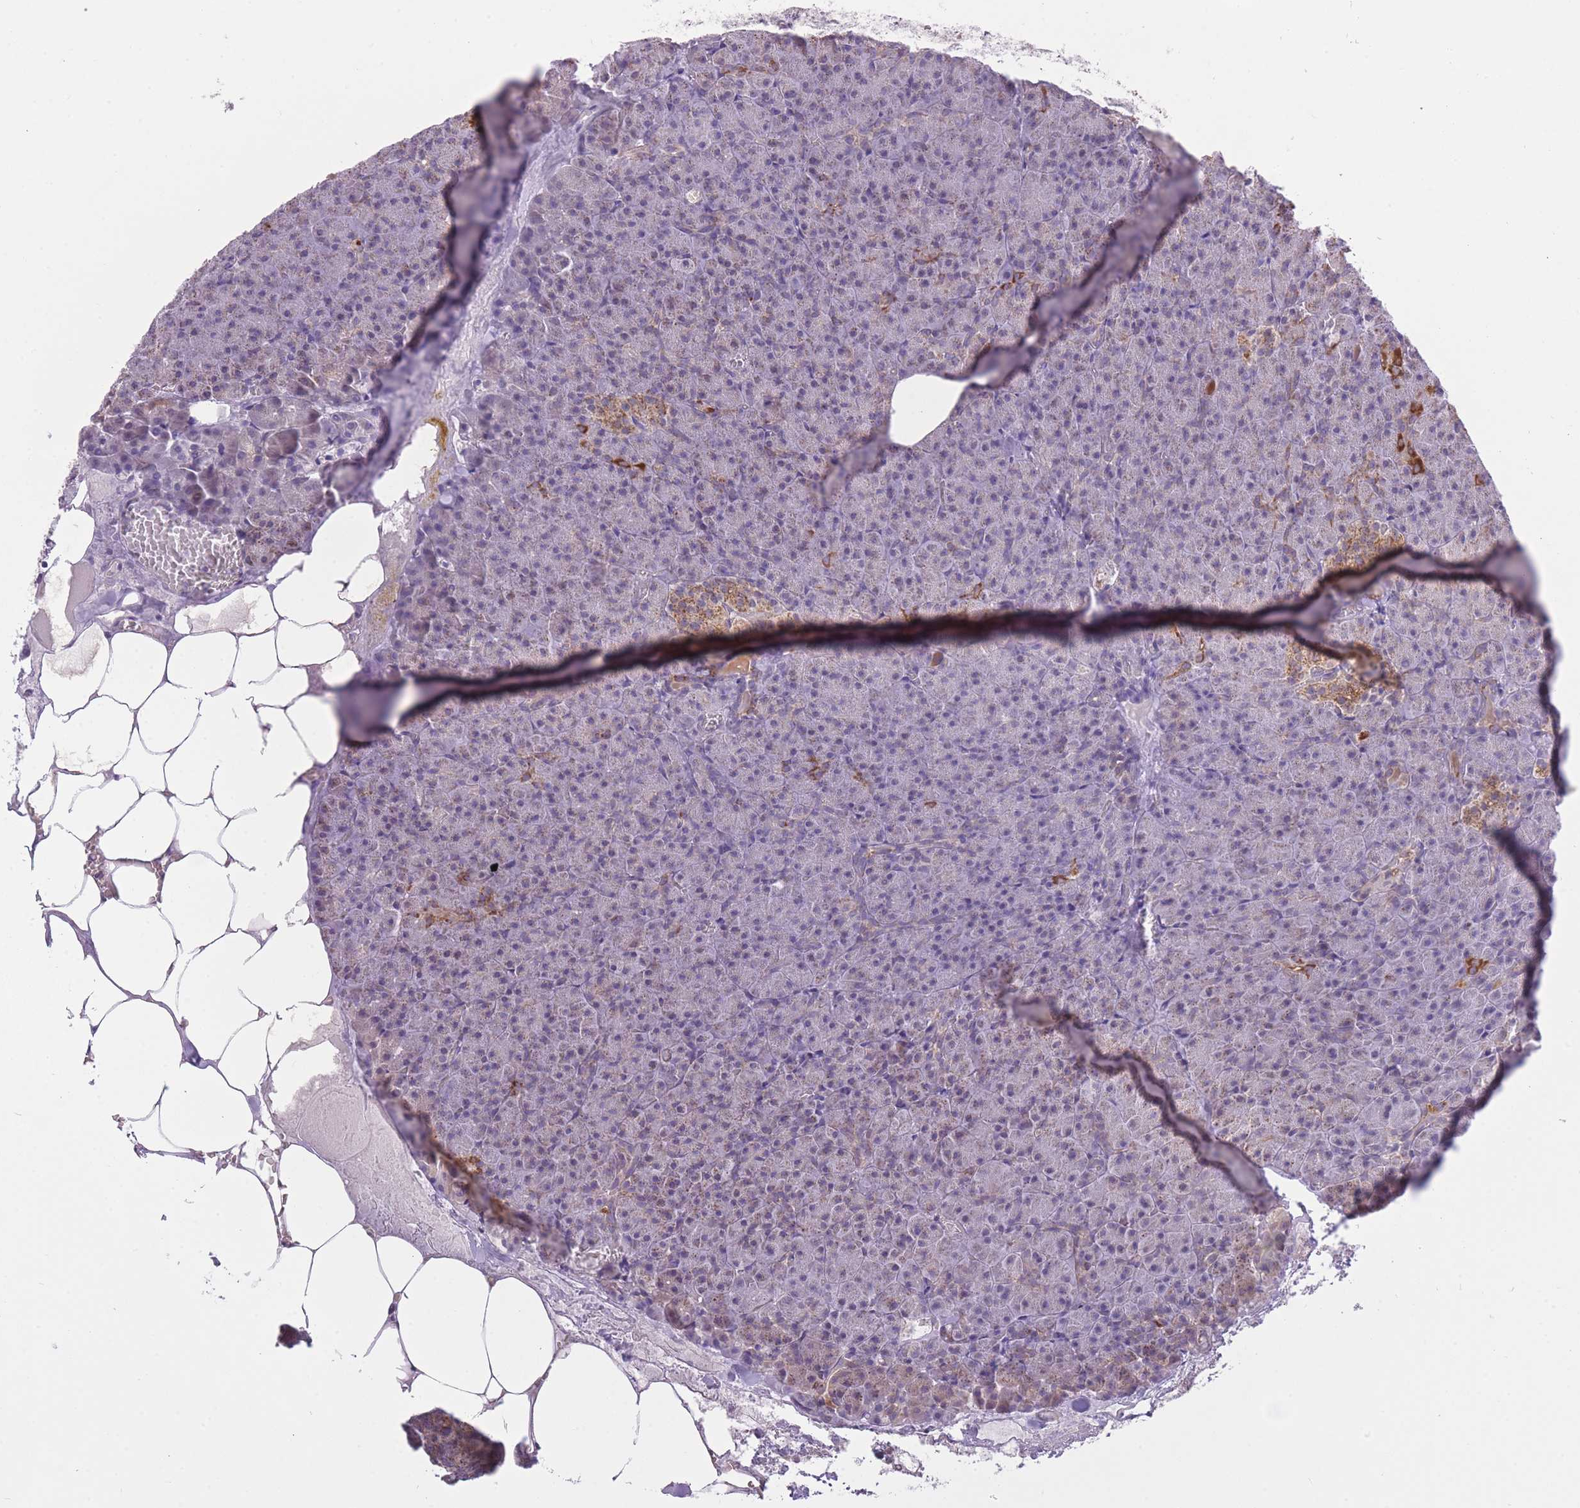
{"staining": {"intensity": "moderate", "quantity": "25%-75%", "location": "cytoplasmic/membranous"}, "tissue": "pancreas", "cell_type": "Exocrine glandular cells", "image_type": "normal", "snomed": [{"axis": "morphology", "description": "Normal tissue, NOS"}, {"axis": "topography", "description": "Pancreas"}], "caption": "Protein staining demonstrates moderate cytoplasmic/membranous positivity in about 25%-75% of exocrine glandular cells in benign pancreas.", "gene": "ZBTB24", "patient": {"sex": "female", "age": 74}}